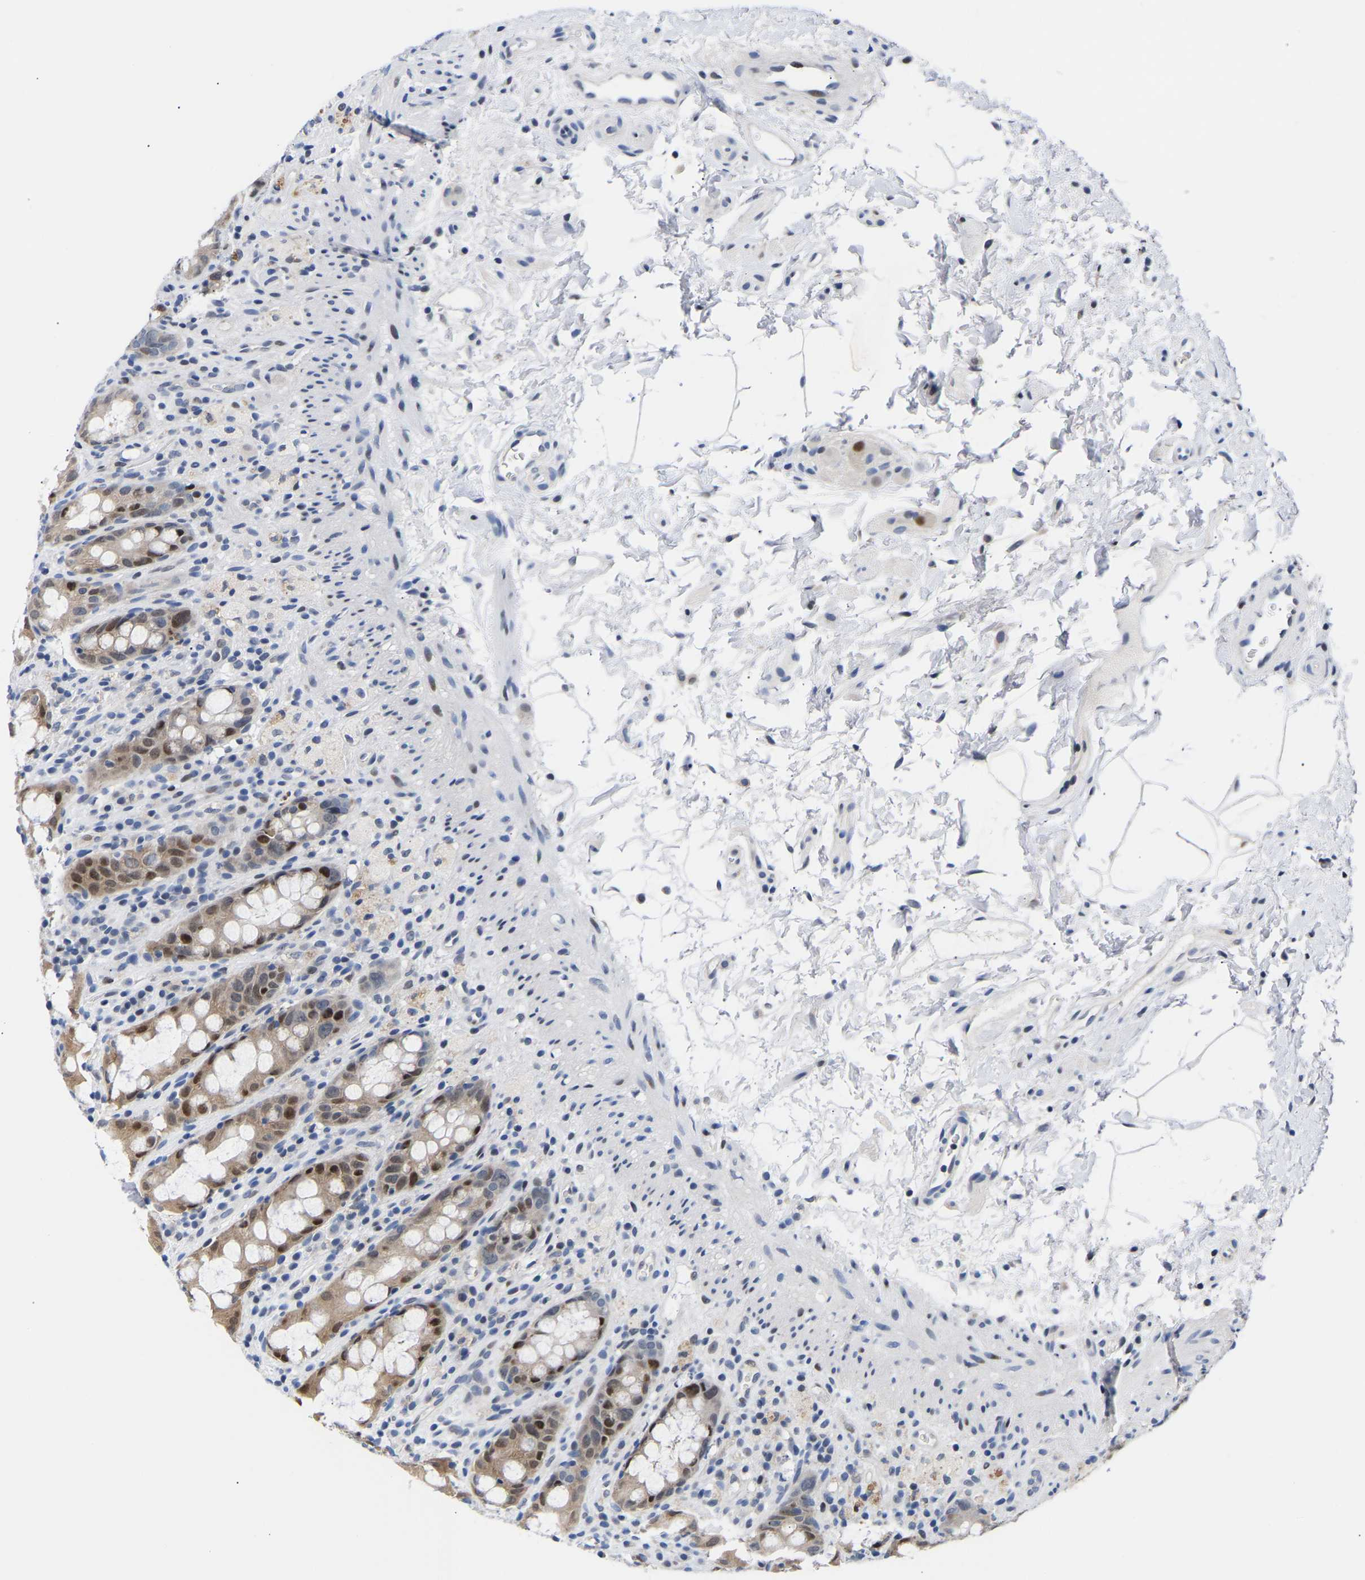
{"staining": {"intensity": "moderate", "quantity": "25%-75%", "location": "cytoplasmic/membranous,nuclear"}, "tissue": "rectum", "cell_type": "Glandular cells", "image_type": "normal", "snomed": [{"axis": "morphology", "description": "Normal tissue, NOS"}, {"axis": "topography", "description": "Rectum"}], "caption": "Immunohistochemistry (IHC) (DAB (3,3'-diaminobenzidine)) staining of unremarkable human rectum reveals moderate cytoplasmic/membranous,nuclear protein positivity in about 25%-75% of glandular cells.", "gene": "PTRHD1", "patient": {"sex": "male", "age": 44}}